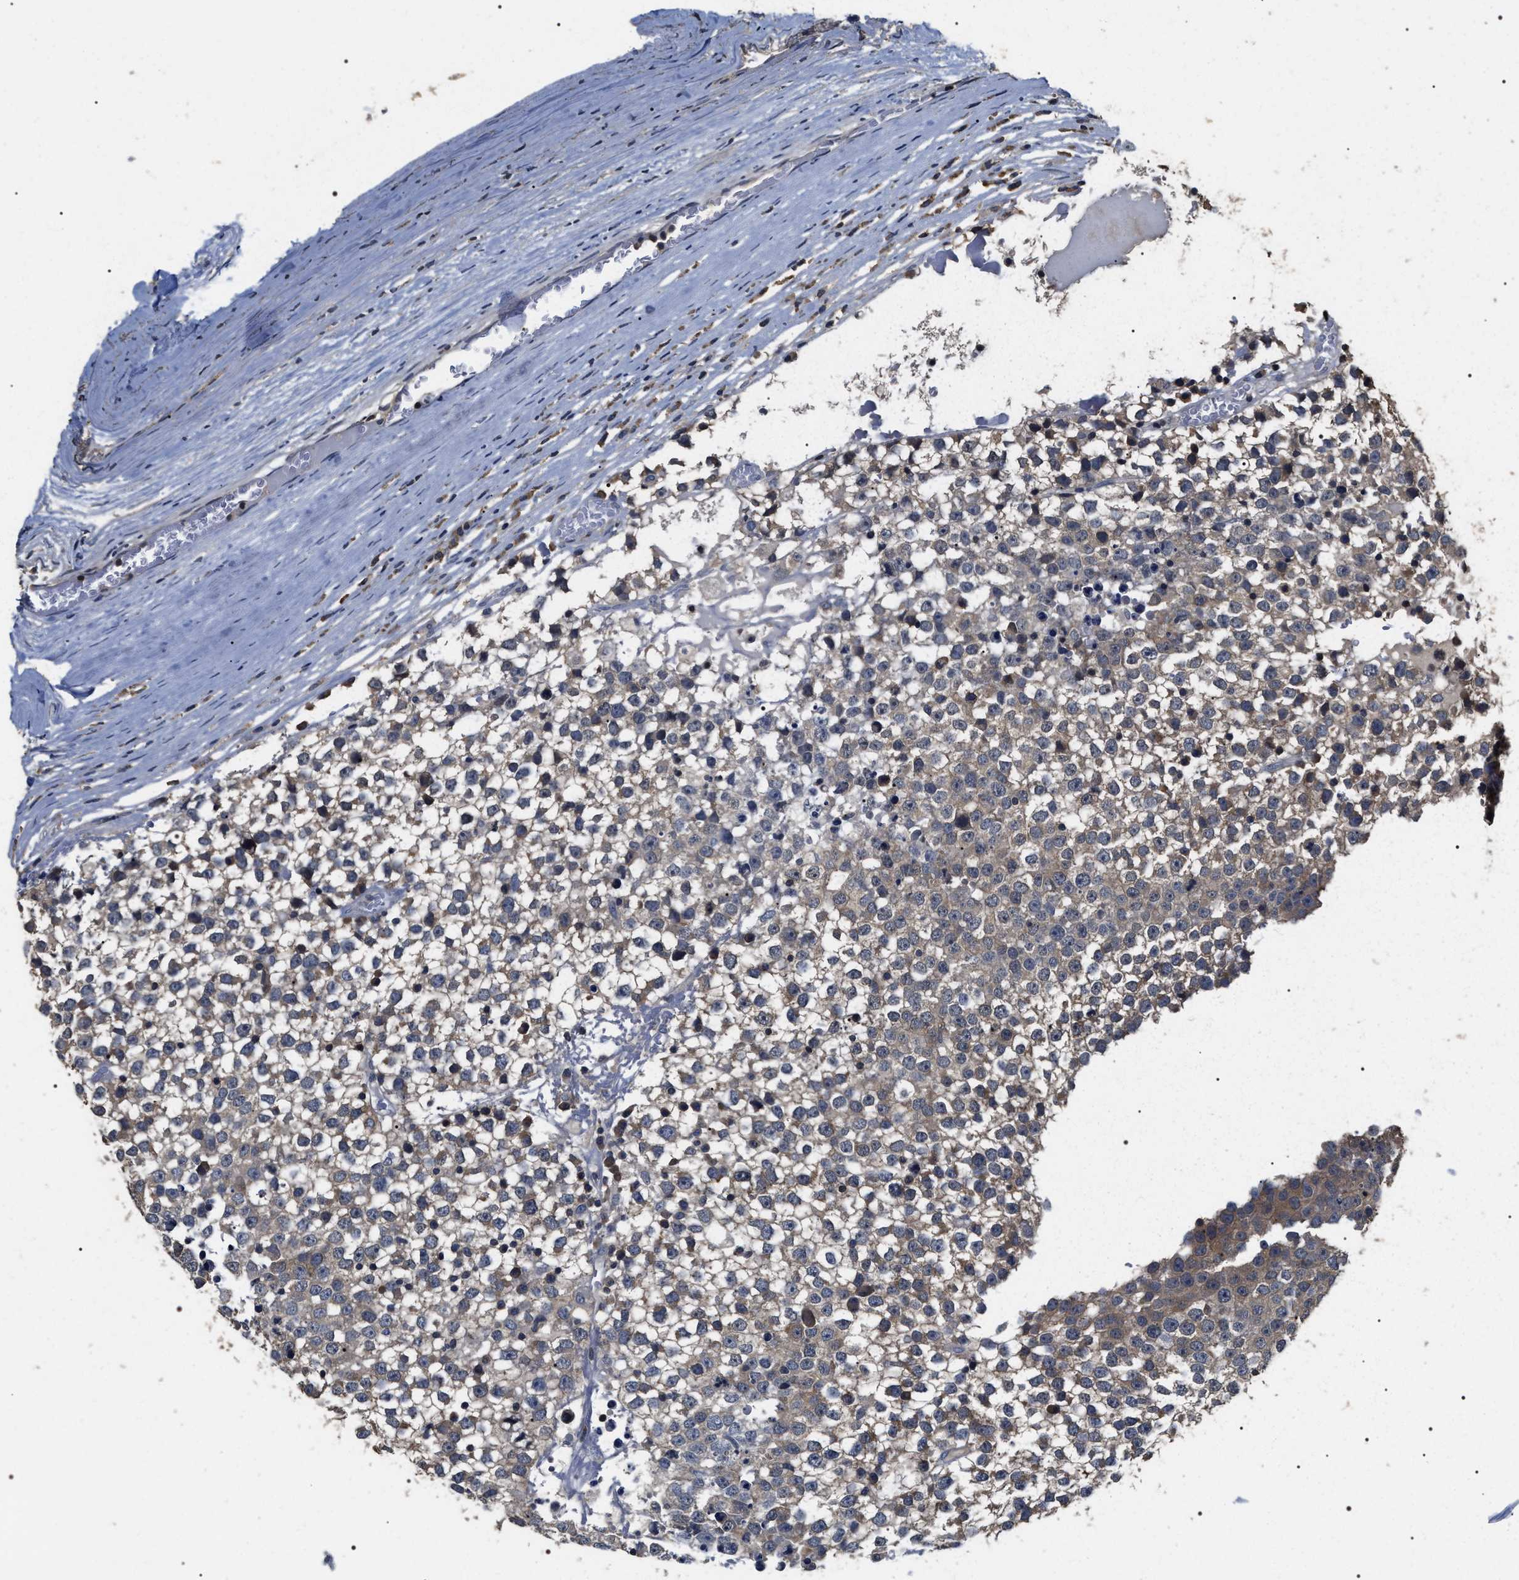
{"staining": {"intensity": "weak", "quantity": "25%-75%", "location": "cytoplasmic/membranous"}, "tissue": "testis cancer", "cell_type": "Tumor cells", "image_type": "cancer", "snomed": [{"axis": "morphology", "description": "Seminoma, NOS"}, {"axis": "topography", "description": "Testis"}], "caption": "The micrograph displays staining of testis seminoma, revealing weak cytoplasmic/membranous protein staining (brown color) within tumor cells.", "gene": "UPF3A", "patient": {"sex": "male", "age": 65}}